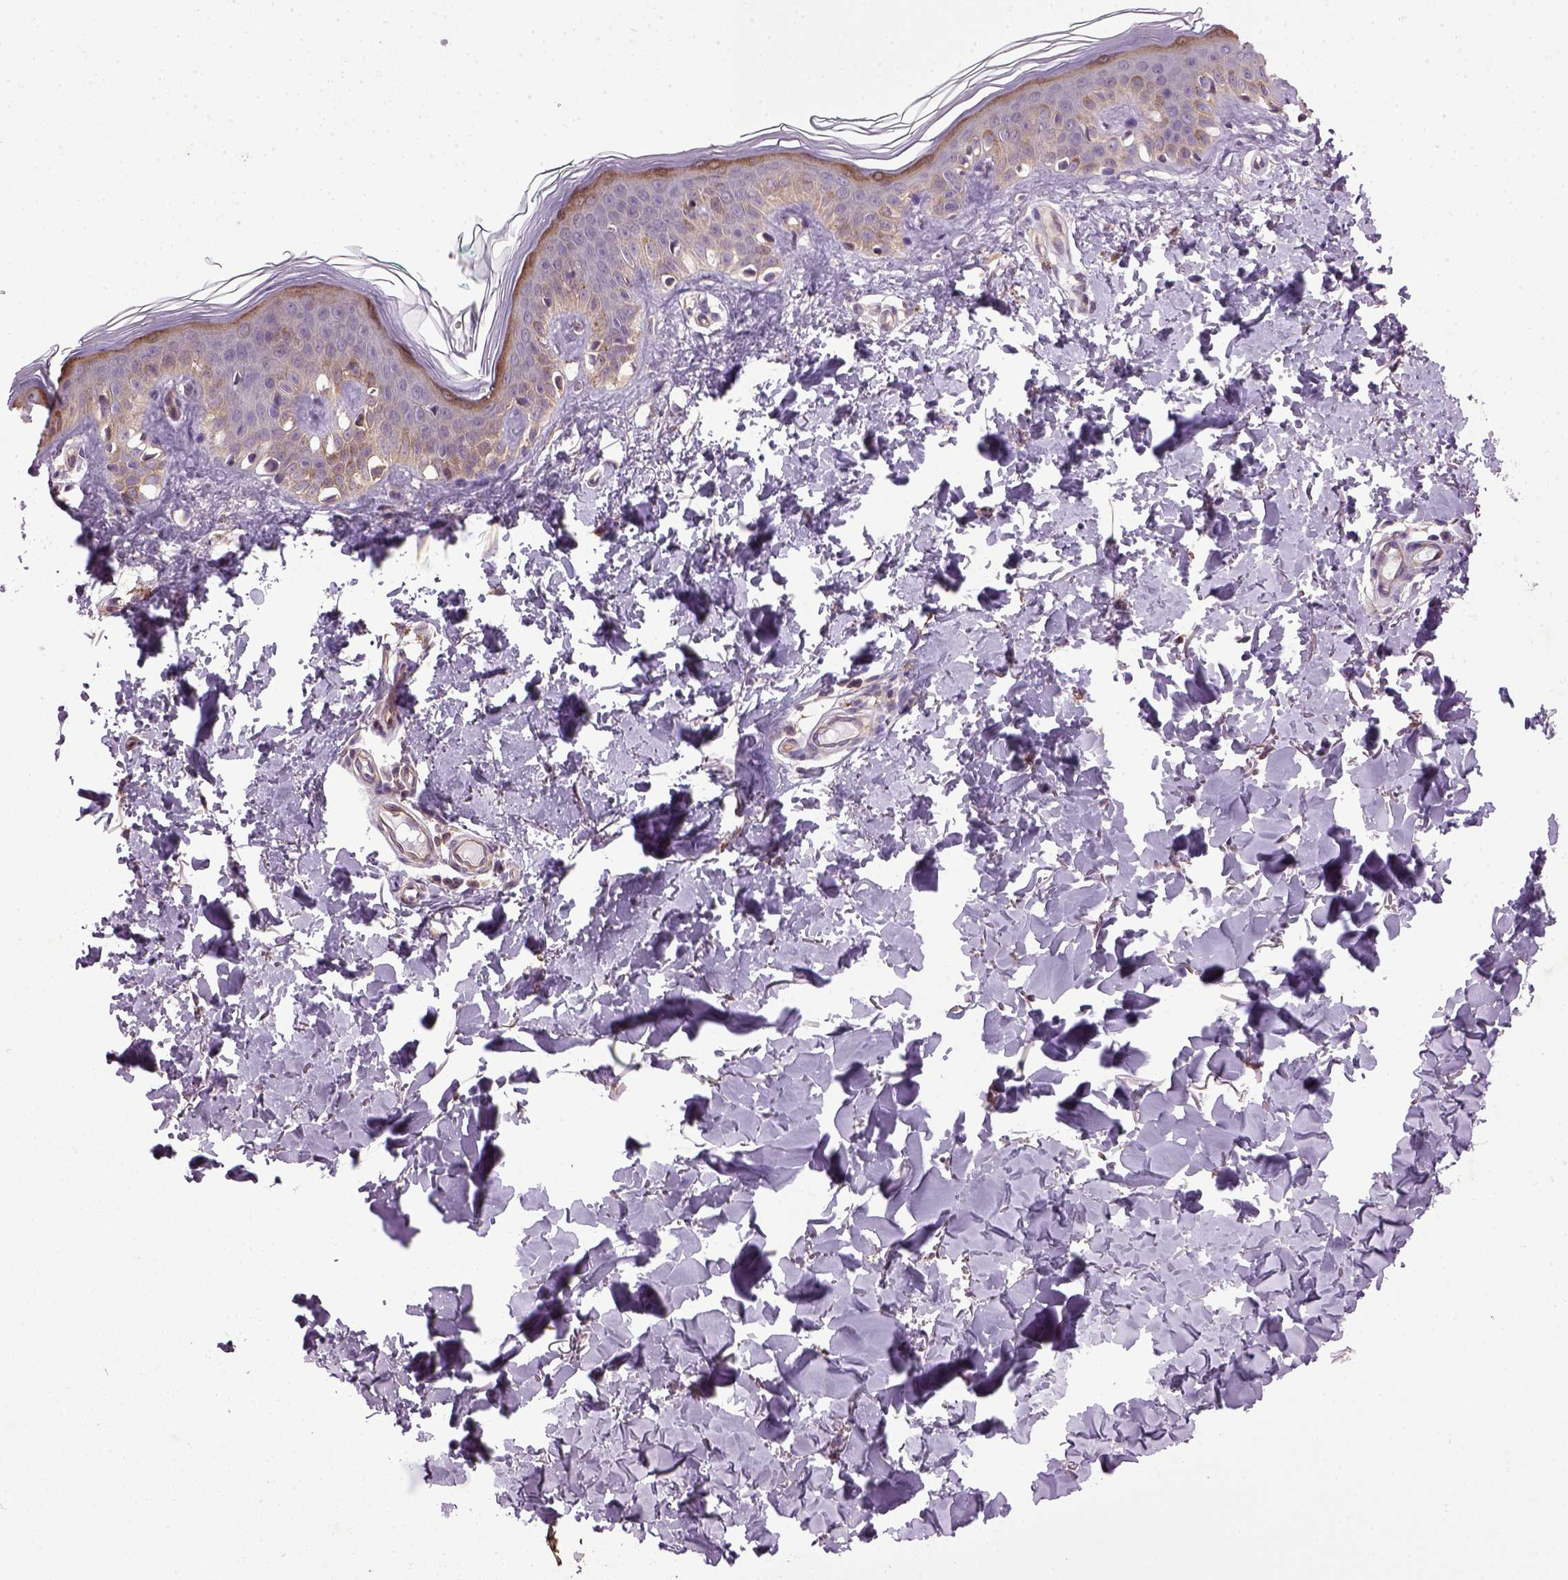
{"staining": {"intensity": "weak", "quantity": ">75%", "location": "cytoplasmic/membranous"}, "tissue": "skin", "cell_type": "Fibroblasts", "image_type": "normal", "snomed": [{"axis": "morphology", "description": "Normal tissue, NOS"}, {"axis": "topography", "description": "Skin"}, {"axis": "topography", "description": "Peripheral nerve tissue"}], "caption": "Weak cytoplasmic/membranous protein positivity is identified in about >75% of fibroblasts in skin. (brown staining indicates protein expression, while blue staining denotes nuclei).", "gene": "TPRG1", "patient": {"sex": "female", "age": 45}}